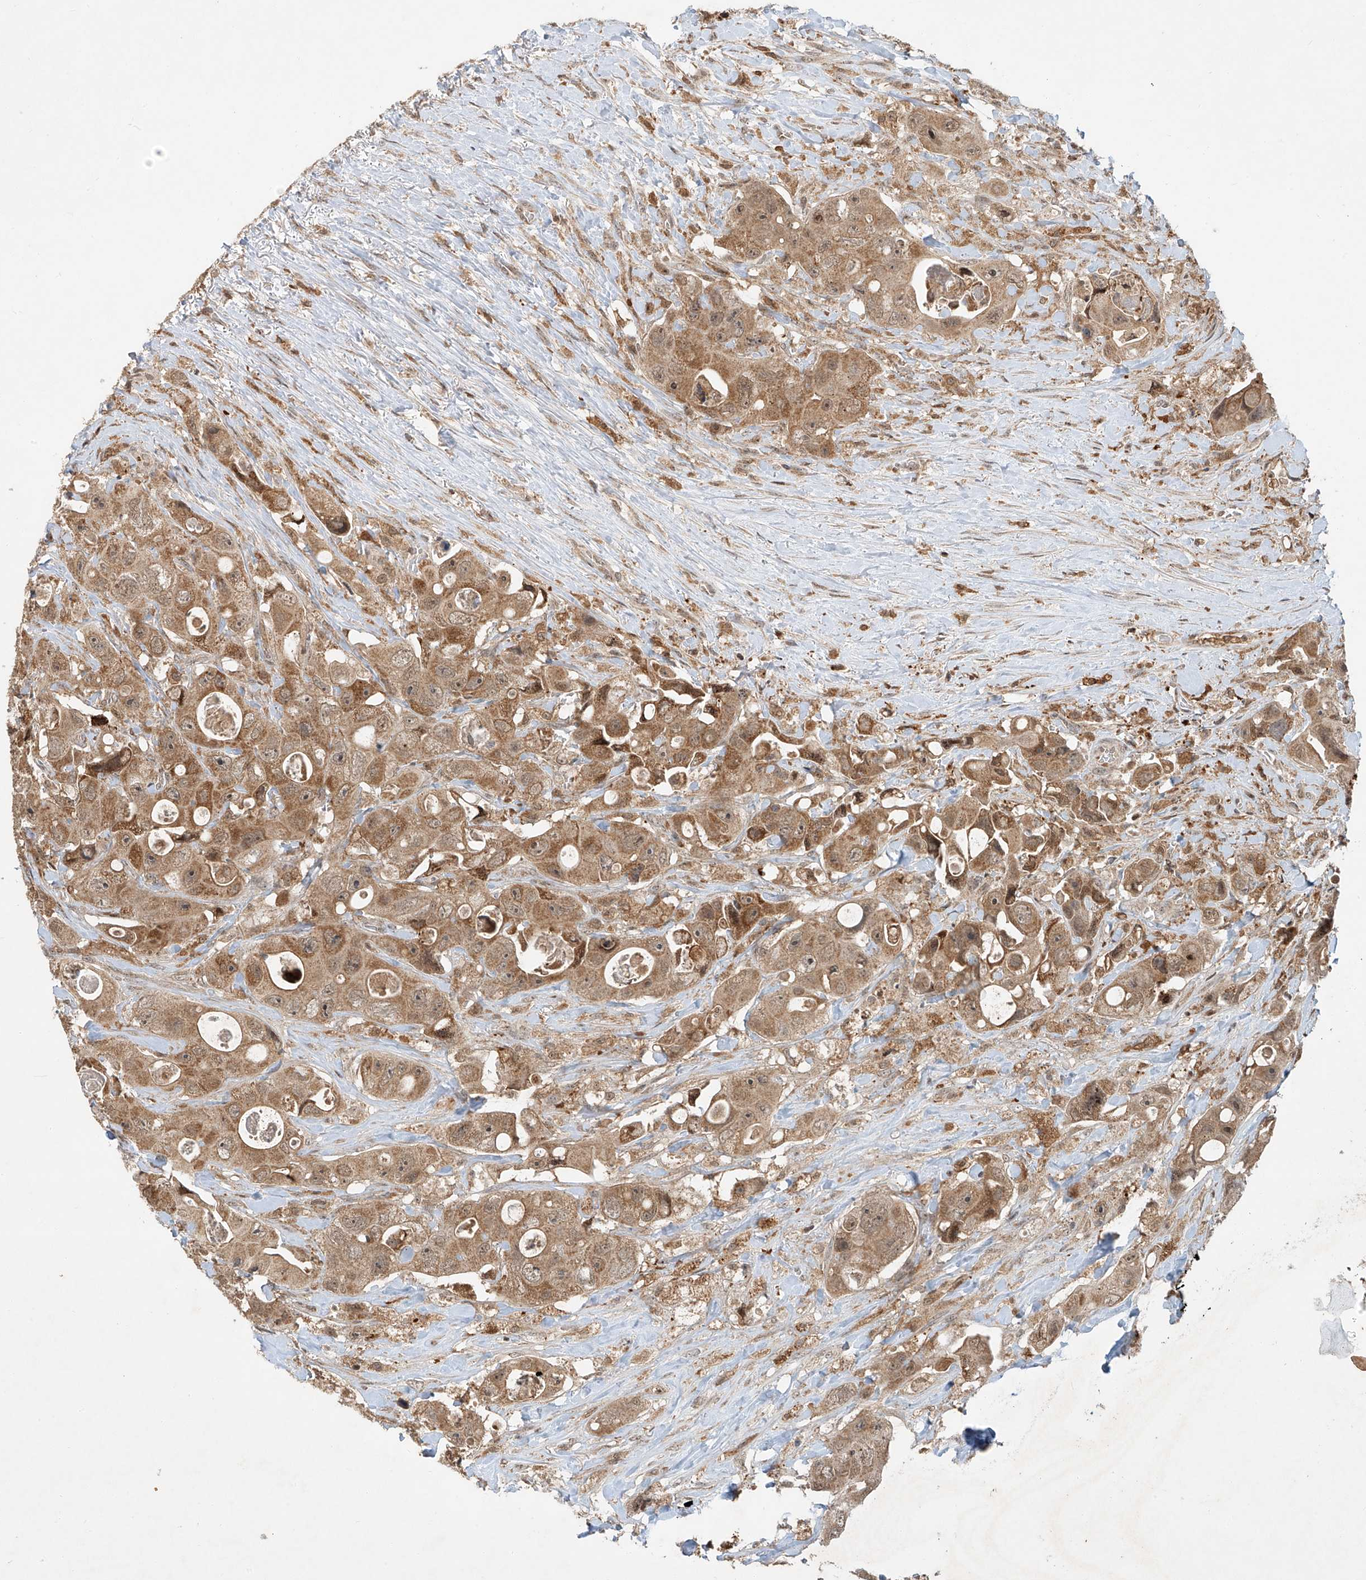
{"staining": {"intensity": "moderate", "quantity": ">75%", "location": "cytoplasmic/membranous"}, "tissue": "colorectal cancer", "cell_type": "Tumor cells", "image_type": "cancer", "snomed": [{"axis": "morphology", "description": "Adenocarcinoma, NOS"}, {"axis": "topography", "description": "Colon"}], "caption": "Immunohistochemistry of colorectal adenocarcinoma displays medium levels of moderate cytoplasmic/membranous expression in about >75% of tumor cells.", "gene": "SYTL3", "patient": {"sex": "female", "age": 46}}